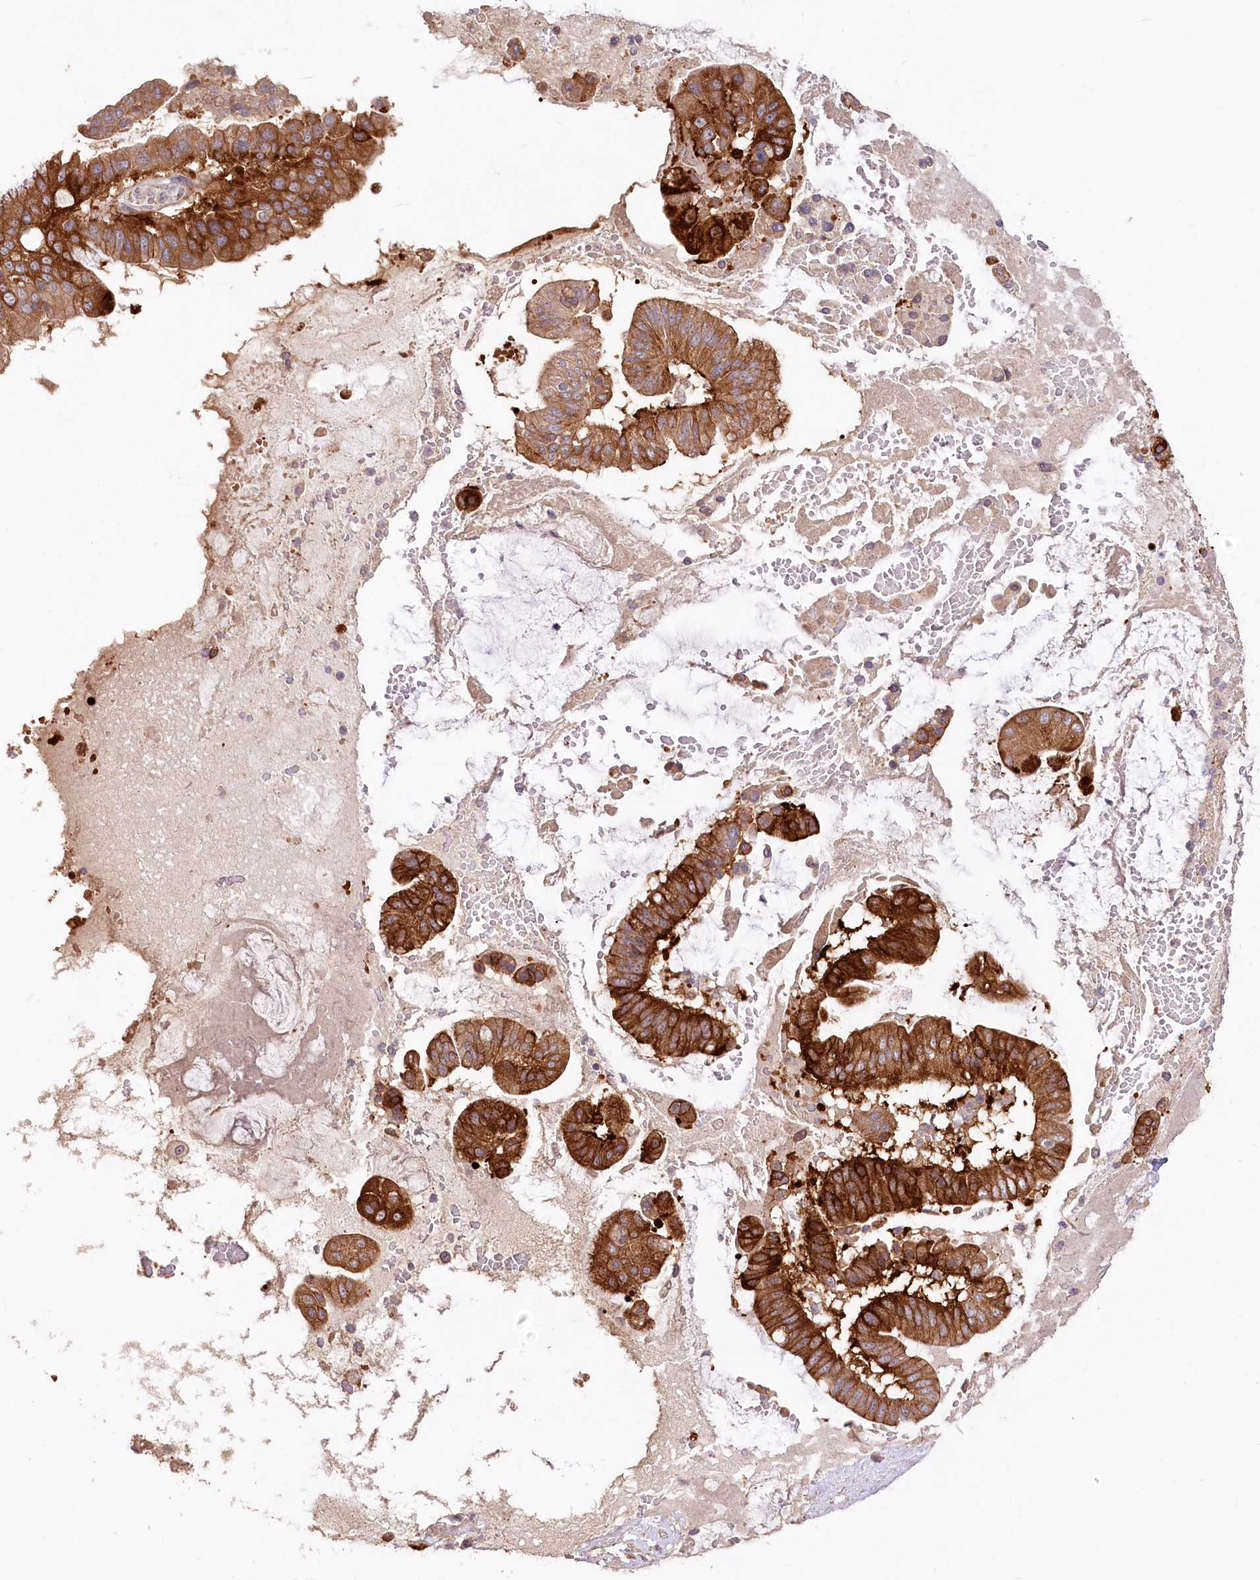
{"staining": {"intensity": "strong", "quantity": ">75%", "location": "cytoplasmic/membranous"}, "tissue": "pancreatic cancer", "cell_type": "Tumor cells", "image_type": "cancer", "snomed": [{"axis": "morphology", "description": "Inflammation, NOS"}, {"axis": "morphology", "description": "Adenocarcinoma, NOS"}, {"axis": "topography", "description": "Pancreas"}], "caption": "About >75% of tumor cells in human pancreatic cancer (adenocarcinoma) exhibit strong cytoplasmic/membranous protein positivity as visualized by brown immunohistochemical staining.", "gene": "IRAK1BP1", "patient": {"sex": "female", "age": 56}}